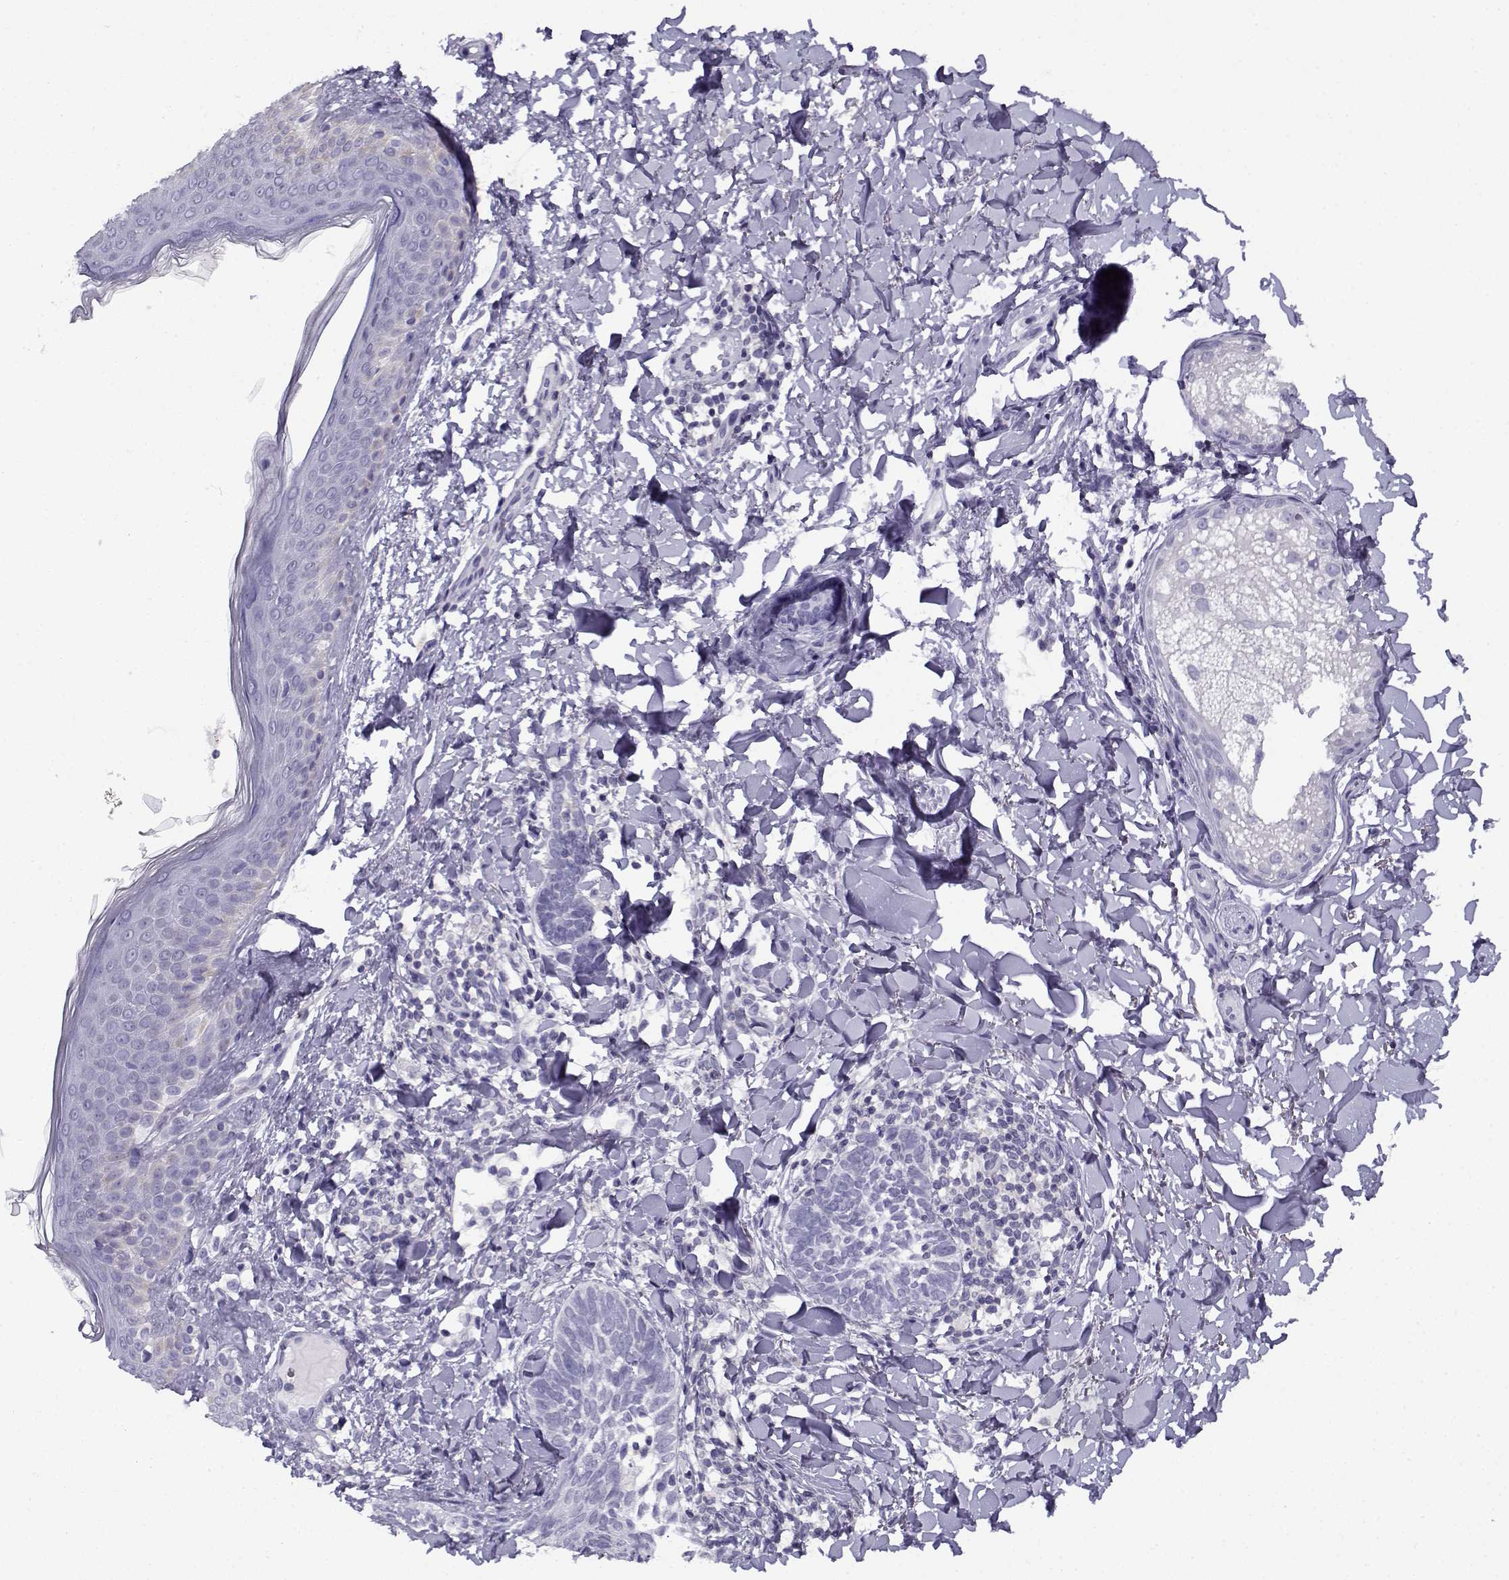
{"staining": {"intensity": "negative", "quantity": "none", "location": "none"}, "tissue": "skin cancer", "cell_type": "Tumor cells", "image_type": "cancer", "snomed": [{"axis": "morphology", "description": "Normal tissue, NOS"}, {"axis": "morphology", "description": "Basal cell carcinoma"}, {"axis": "topography", "description": "Skin"}], "caption": "A high-resolution image shows IHC staining of skin cancer, which exhibits no significant expression in tumor cells.", "gene": "FAM166A", "patient": {"sex": "male", "age": 46}}